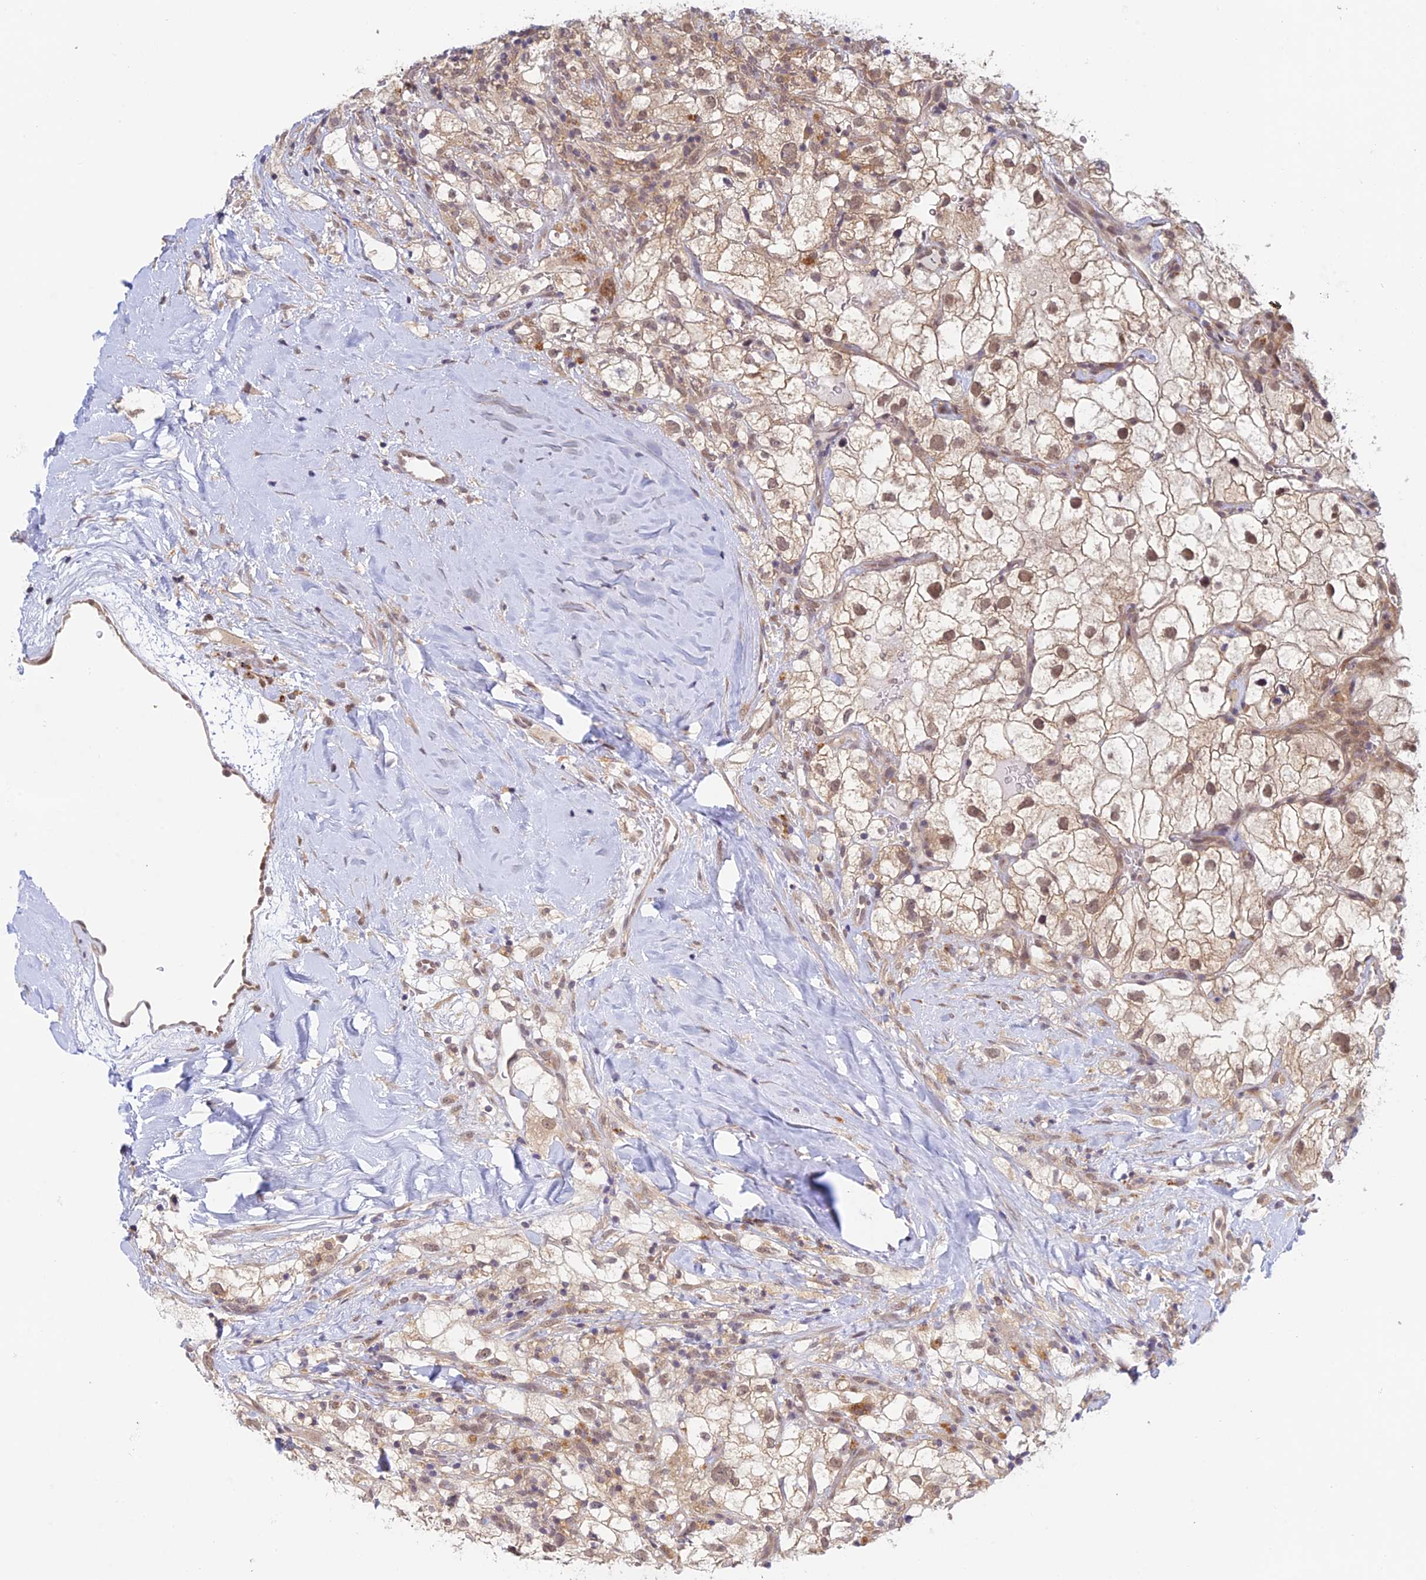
{"staining": {"intensity": "moderate", "quantity": ">75%", "location": "nuclear"}, "tissue": "renal cancer", "cell_type": "Tumor cells", "image_type": "cancer", "snomed": [{"axis": "morphology", "description": "Adenocarcinoma, NOS"}, {"axis": "topography", "description": "Kidney"}], "caption": "Moderate nuclear expression is identified in about >75% of tumor cells in adenocarcinoma (renal). Immunohistochemistry stains the protein in brown and the nuclei are stained blue.", "gene": "SKIC8", "patient": {"sex": "male", "age": 59}}